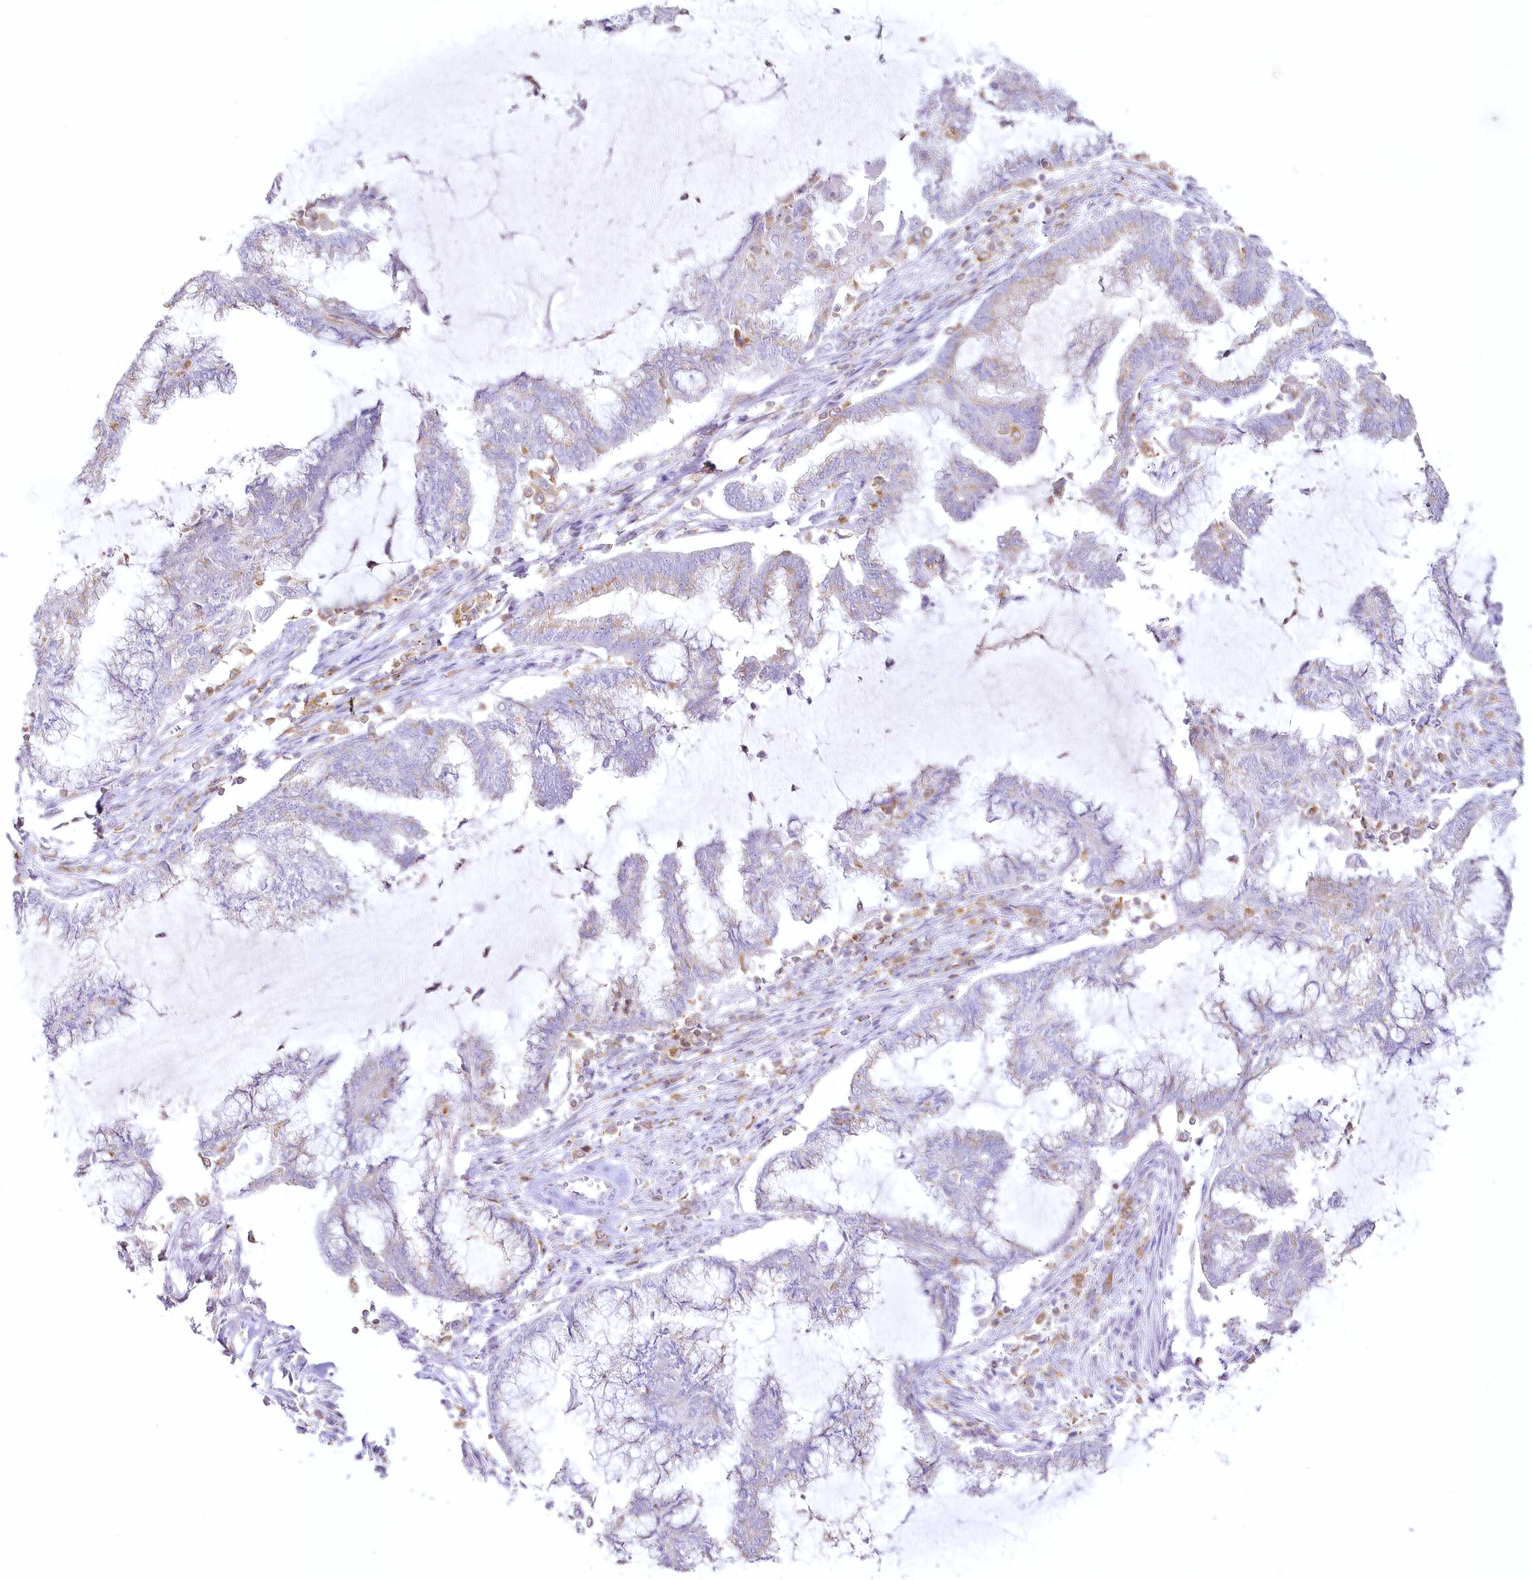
{"staining": {"intensity": "negative", "quantity": "none", "location": "none"}, "tissue": "endometrial cancer", "cell_type": "Tumor cells", "image_type": "cancer", "snomed": [{"axis": "morphology", "description": "Adenocarcinoma, NOS"}, {"axis": "topography", "description": "Endometrium"}], "caption": "Immunohistochemical staining of human adenocarcinoma (endometrial) reveals no significant positivity in tumor cells.", "gene": "DOCK2", "patient": {"sex": "female", "age": 86}}